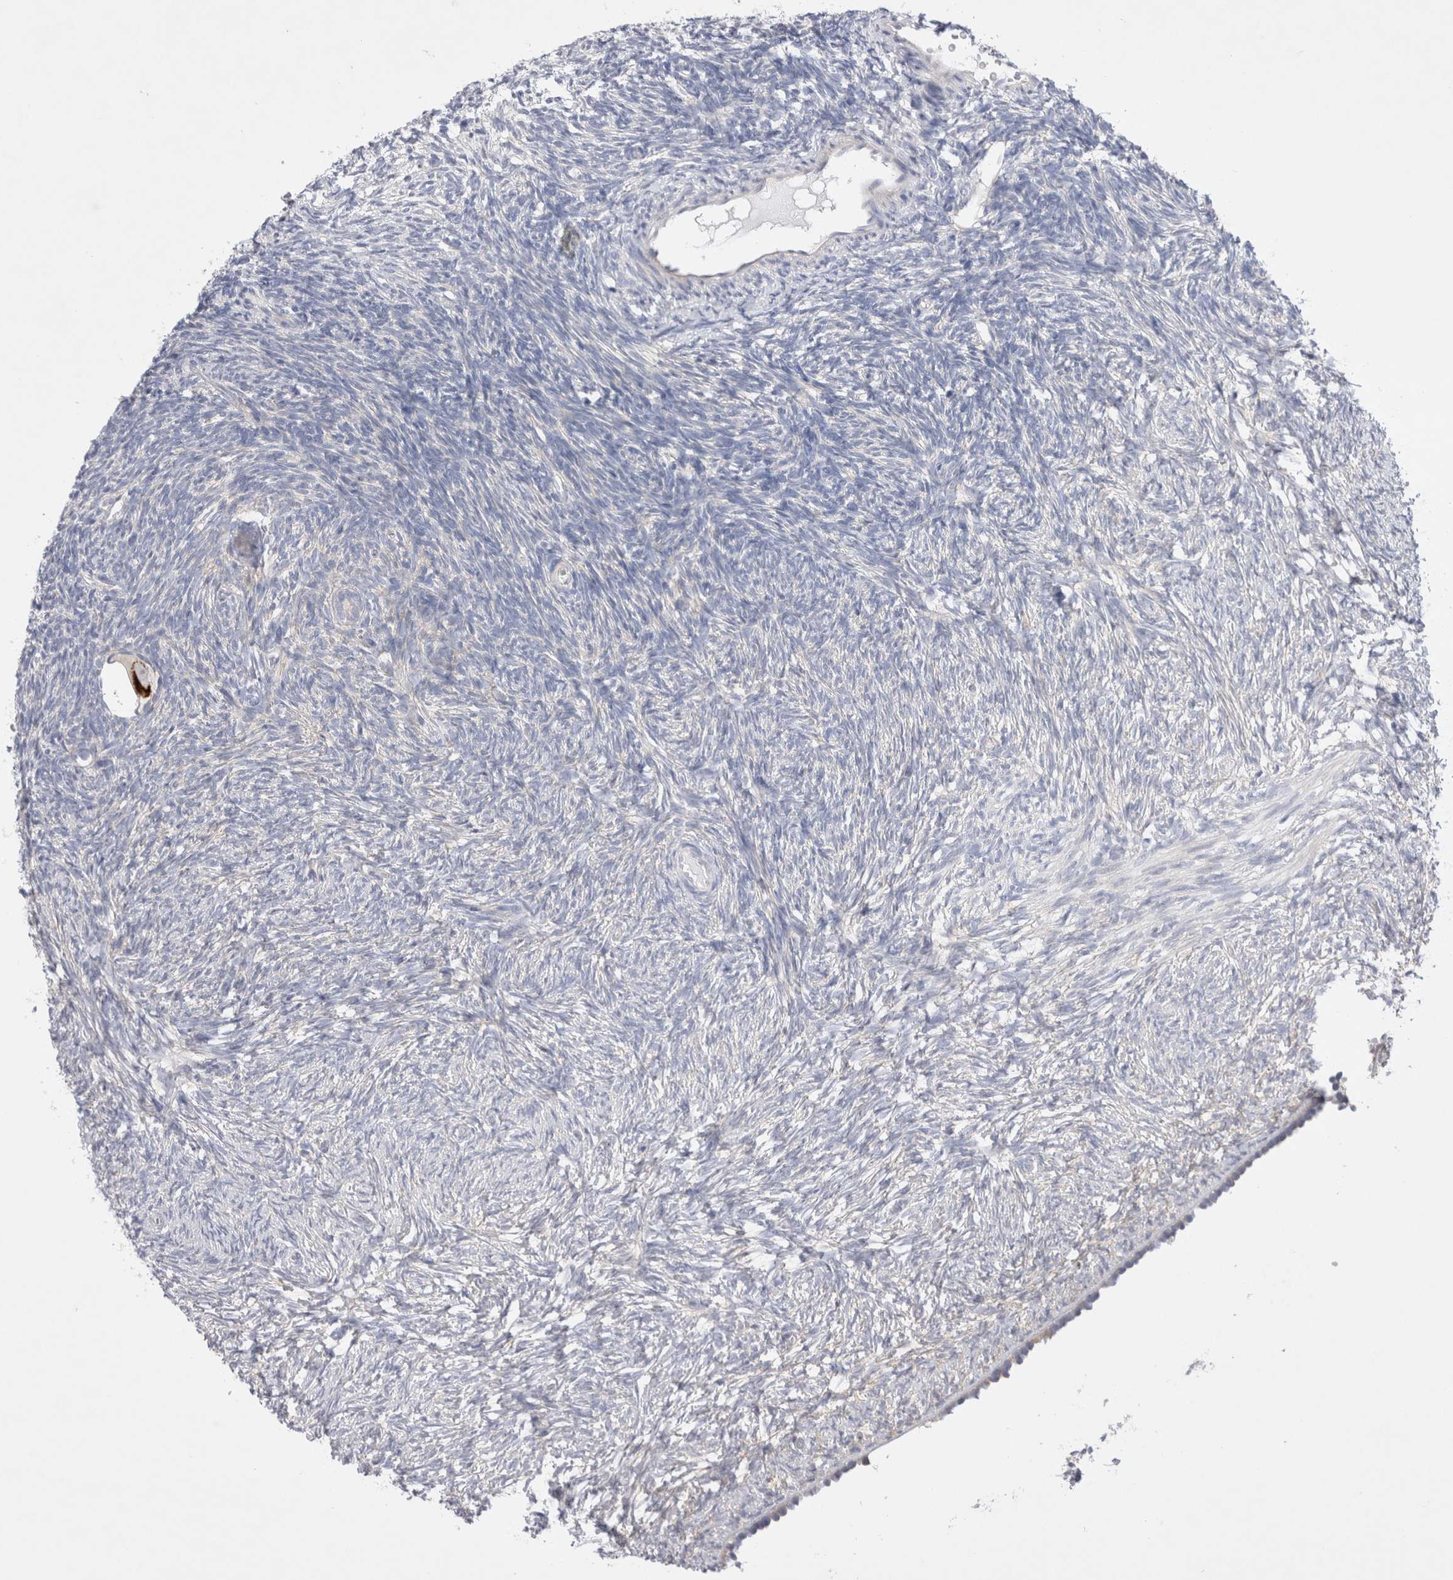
{"staining": {"intensity": "strong", "quantity": ">75%", "location": "cytoplasmic/membranous"}, "tissue": "ovary", "cell_type": "Follicle cells", "image_type": "normal", "snomed": [{"axis": "morphology", "description": "Normal tissue, NOS"}, {"axis": "topography", "description": "Ovary"}], "caption": "Protein analysis of benign ovary shows strong cytoplasmic/membranous expression in approximately >75% of follicle cells. The staining was performed using DAB (3,3'-diaminobenzidine) to visualize the protein expression in brown, while the nuclei were stained in blue with hematoxylin (Magnification: 20x).", "gene": "RBM12B", "patient": {"sex": "female", "age": 34}}